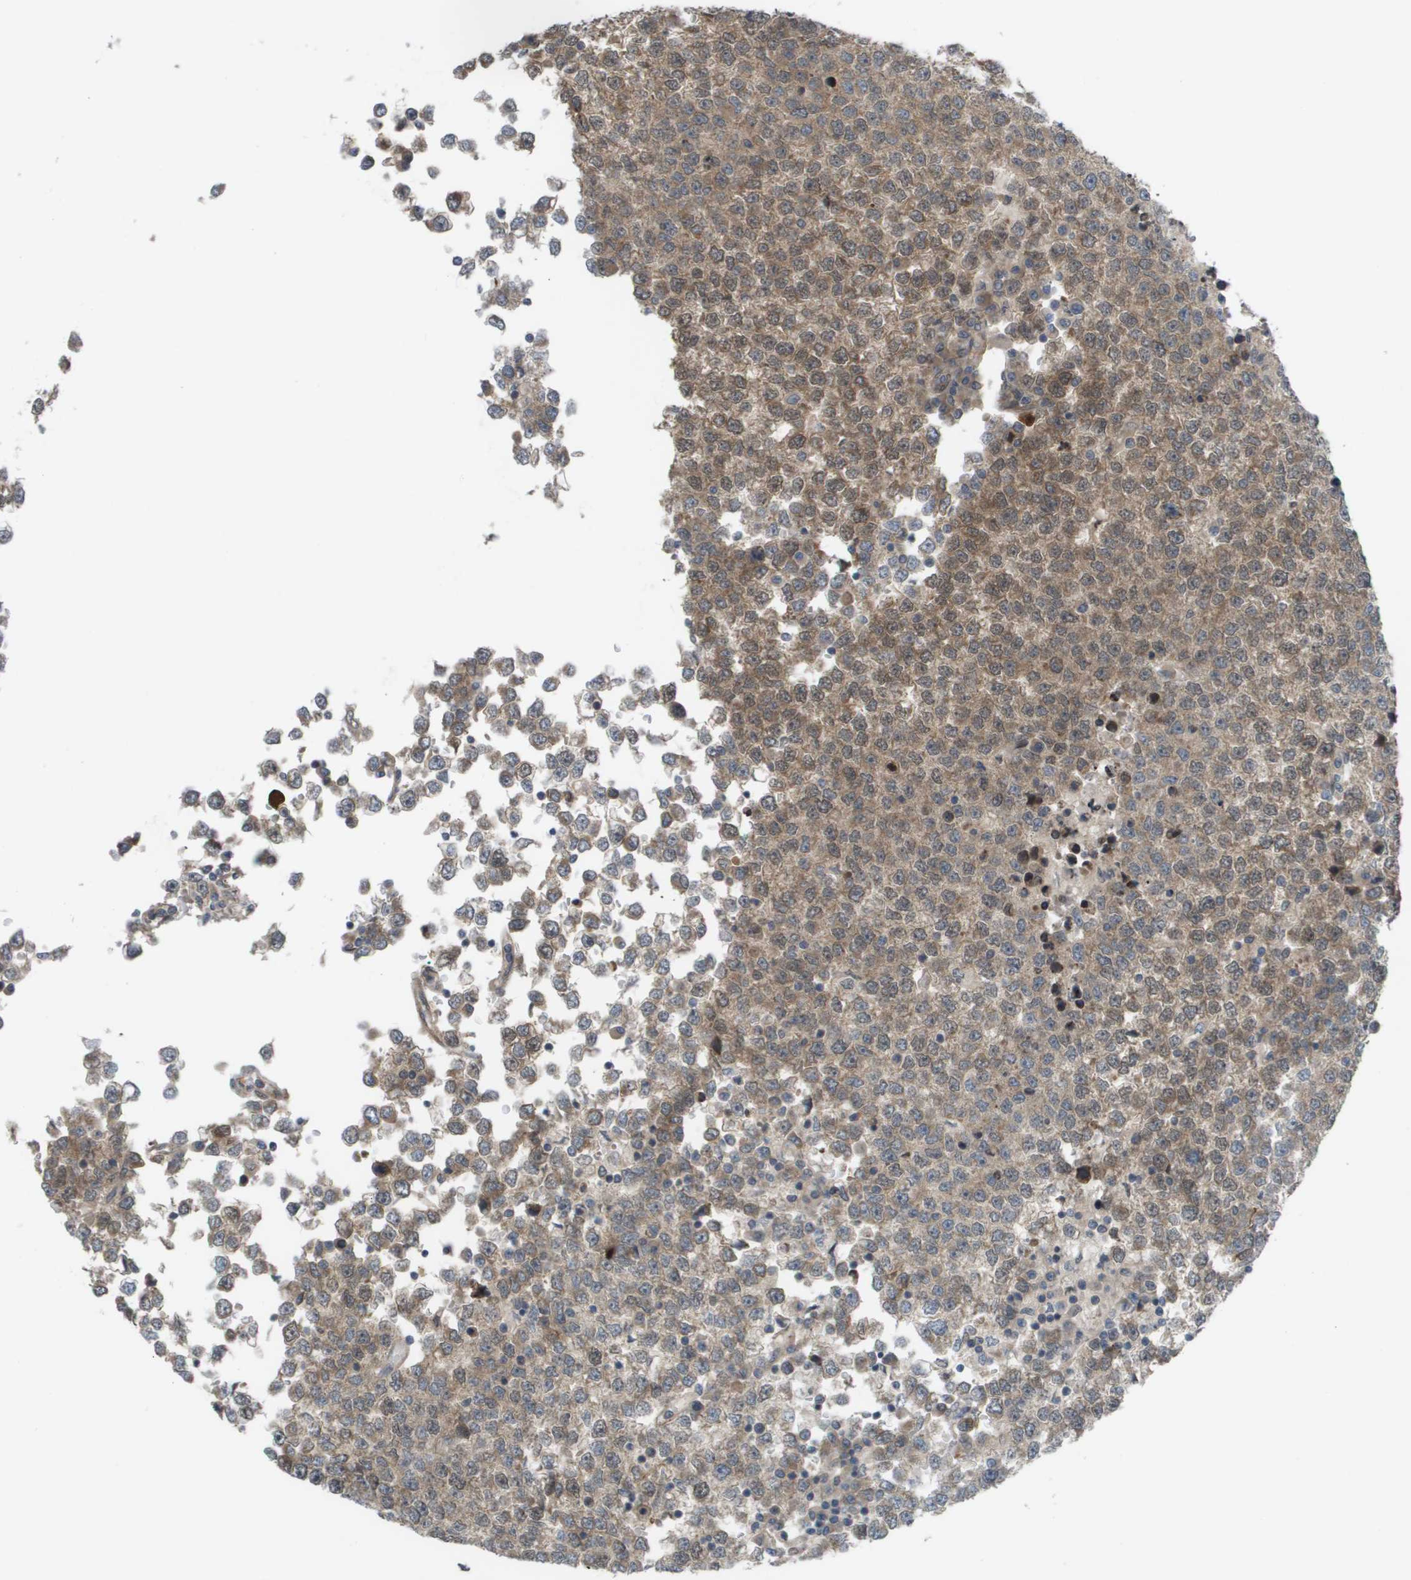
{"staining": {"intensity": "moderate", "quantity": ">75%", "location": "cytoplasmic/membranous"}, "tissue": "testis cancer", "cell_type": "Tumor cells", "image_type": "cancer", "snomed": [{"axis": "morphology", "description": "Seminoma, NOS"}, {"axis": "topography", "description": "Testis"}], "caption": "Protein analysis of testis cancer tissue shows moderate cytoplasmic/membranous positivity in about >75% of tumor cells.", "gene": "CTPS2", "patient": {"sex": "male", "age": 65}}